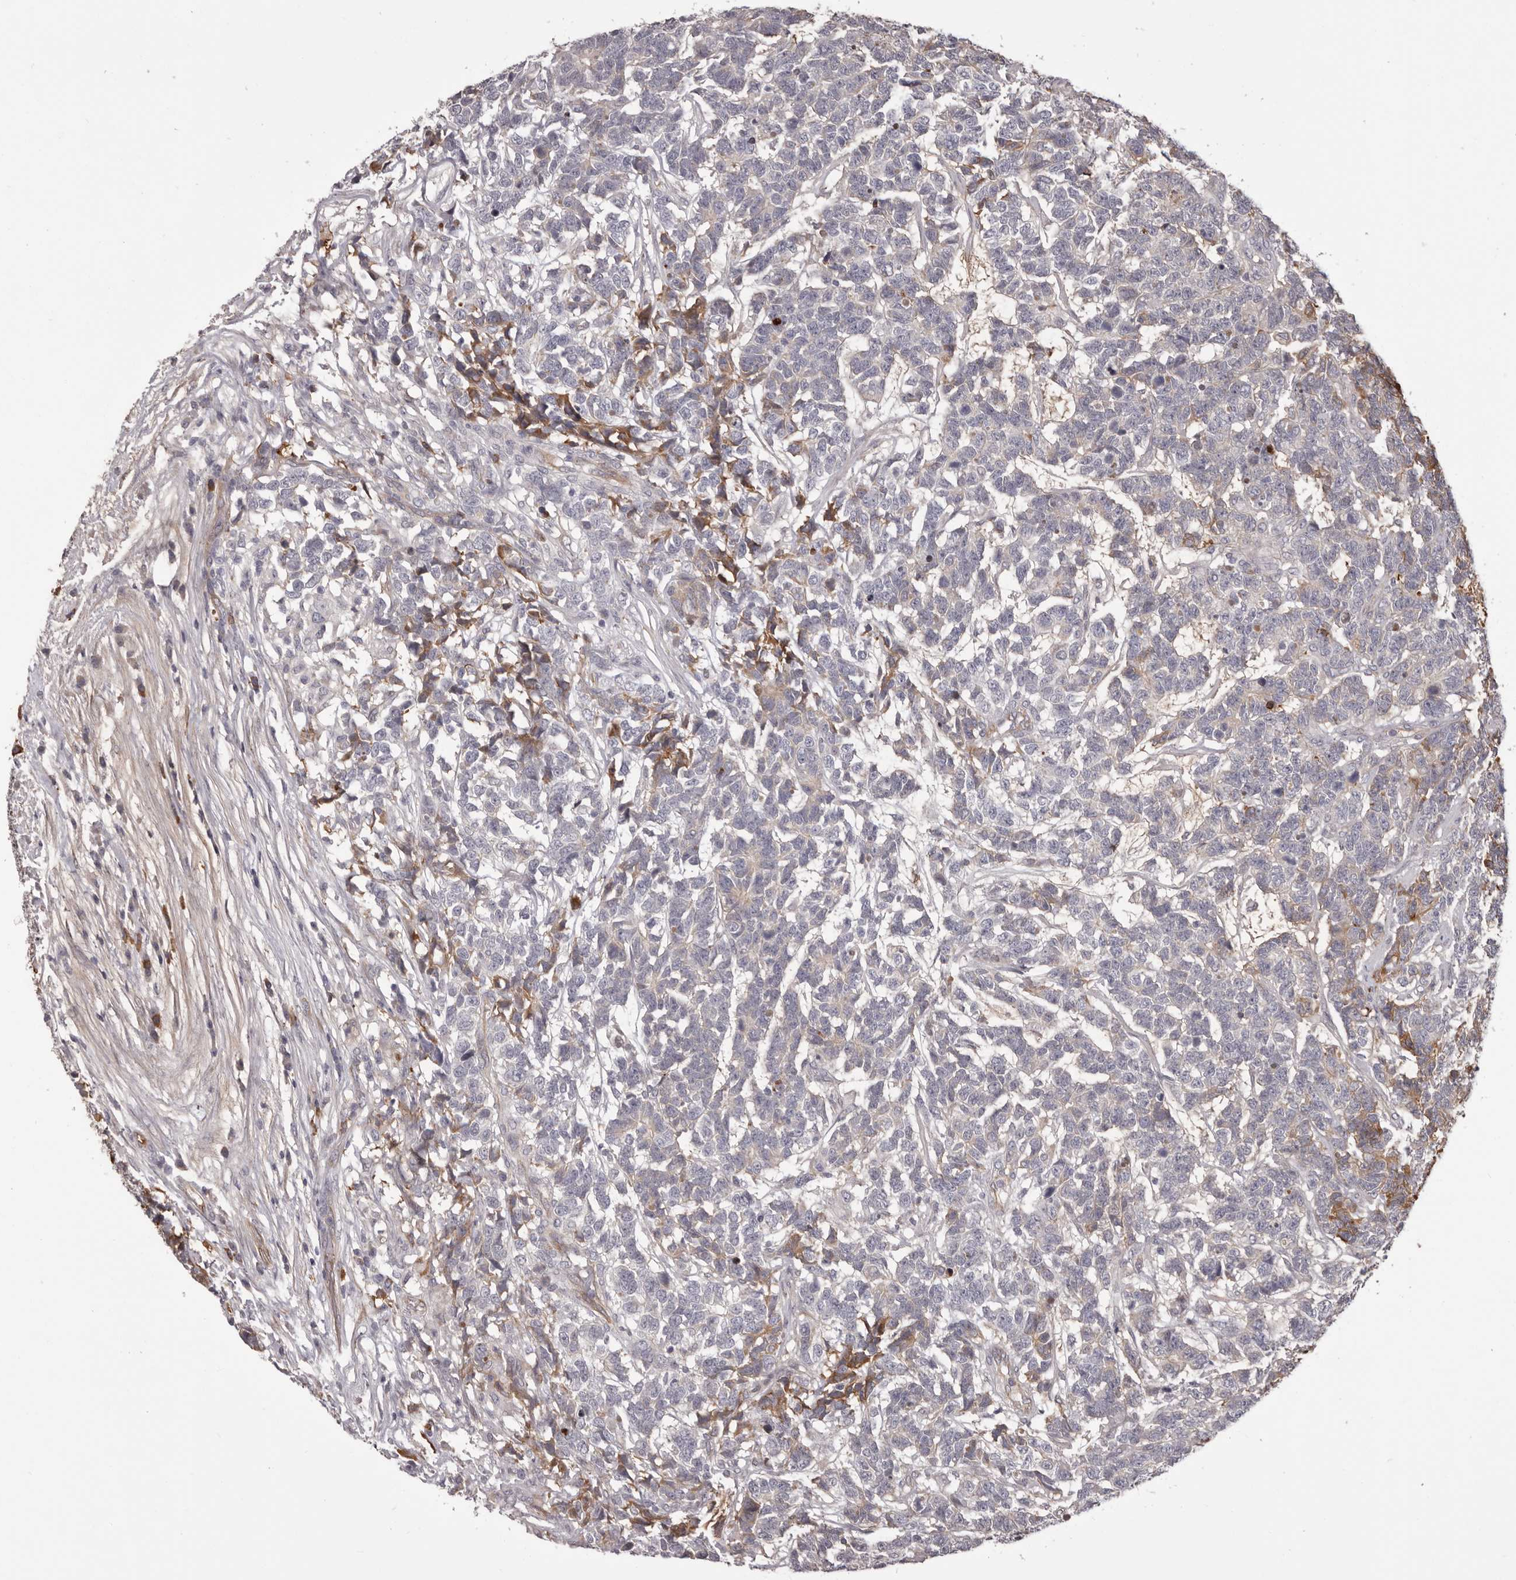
{"staining": {"intensity": "moderate", "quantity": "<25%", "location": "cytoplasmic/membranous"}, "tissue": "testis cancer", "cell_type": "Tumor cells", "image_type": "cancer", "snomed": [{"axis": "morphology", "description": "Carcinoma, Embryonal, NOS"}, {"axis": "topography", "description": "Testis"}], "caption": "Approximately <25% of tumor cells in embryonal carcinoma (testis) reveal moderate cytoplasmic/membranous protein expression as visualized by brown immunohistochemical staining.", "gene": "OTUD3", "patient": {"sex": "male", "age": 26}}